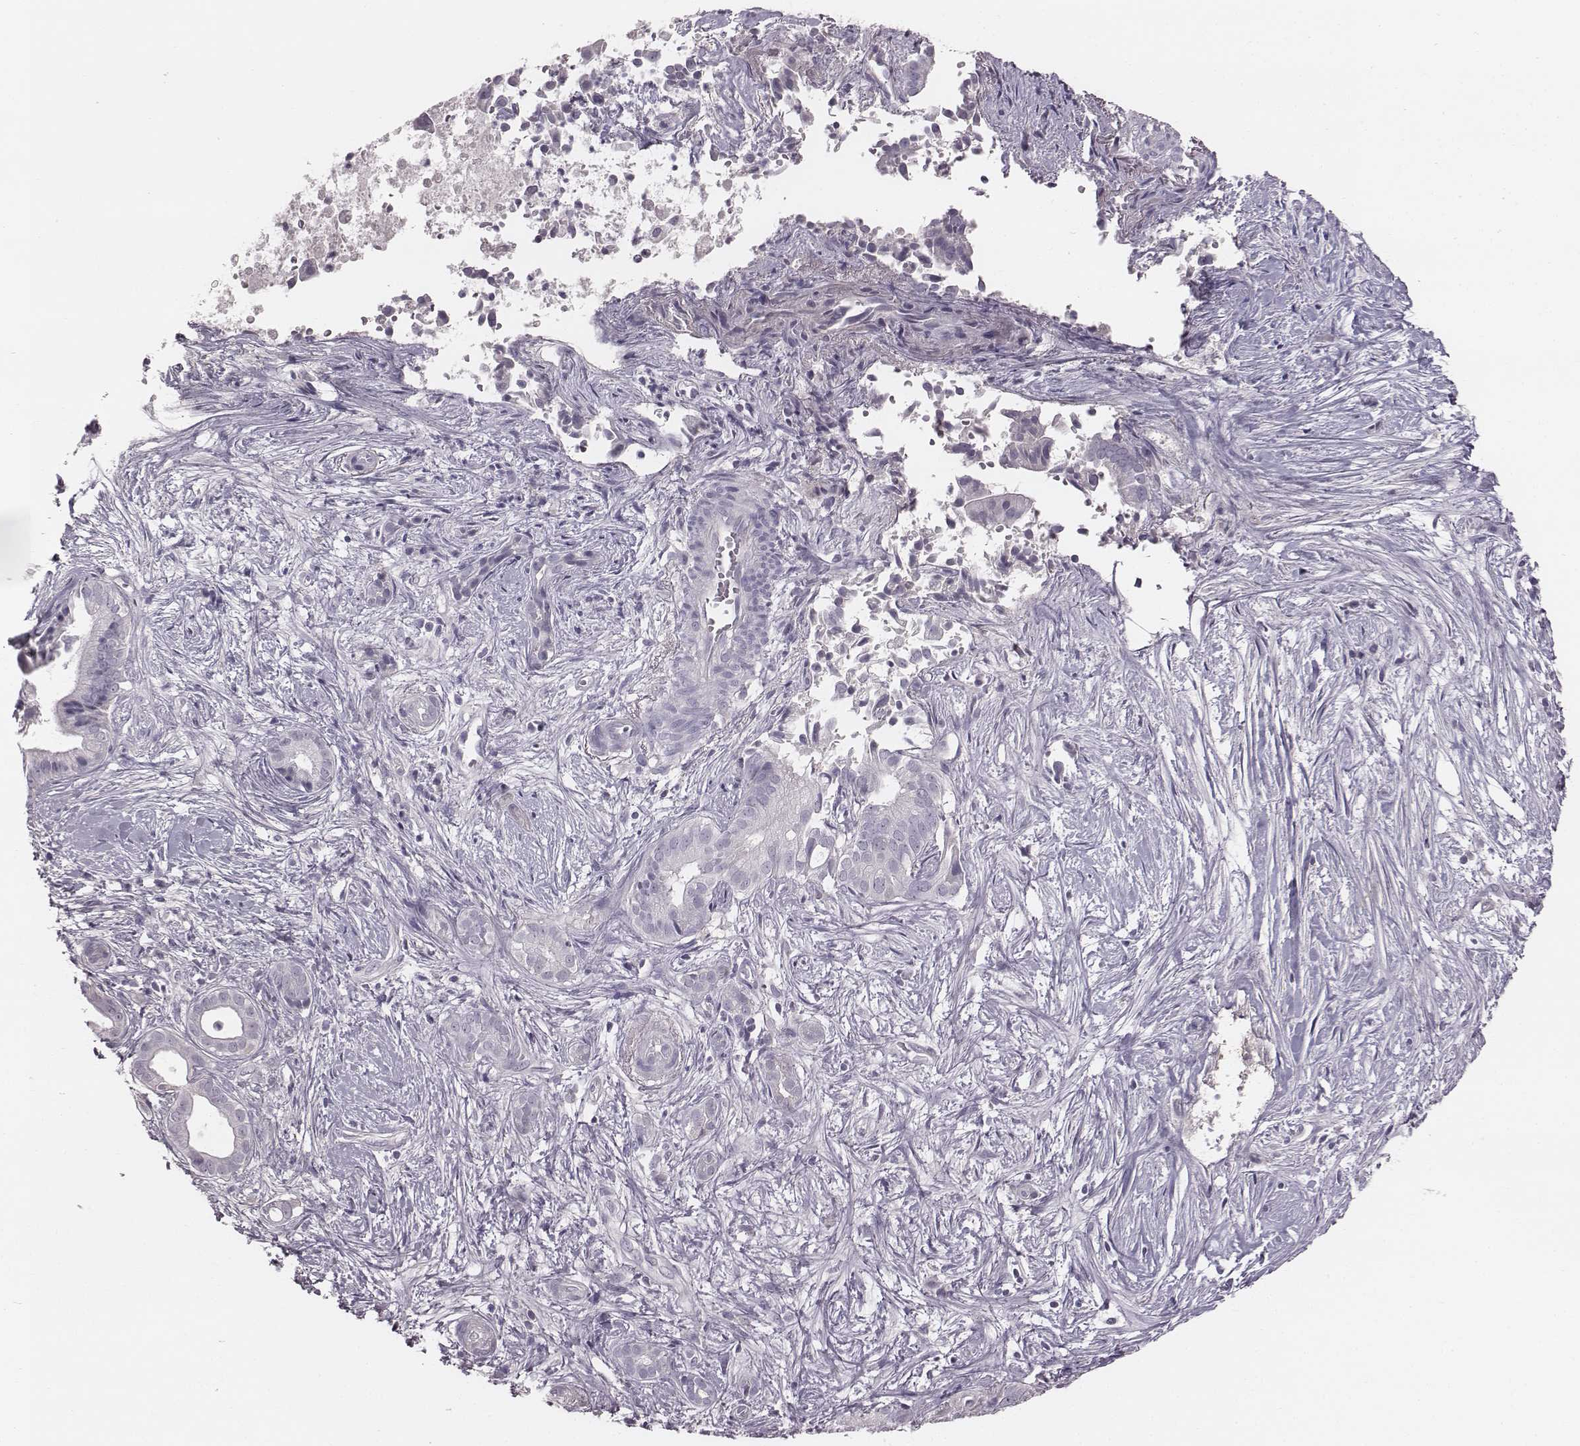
{"staining": {"intensity": "negative", "quantity": "none", "location": "none"}, "tissue": "pancreatic cancer", "cell_type": "Tumor cells", "image_type": "cancer", "snomed": [{"axis": "morphology", "description": "Adenocarcinoma, NOS"}, {"axis": "topography", "description": "Pancreas"}], "caption": "A histopathology image of human pancreatic cancer is negative for staining in tumor cells.", "gene": "PDE8B", "patient": {"sex": "male", "age": 61}}